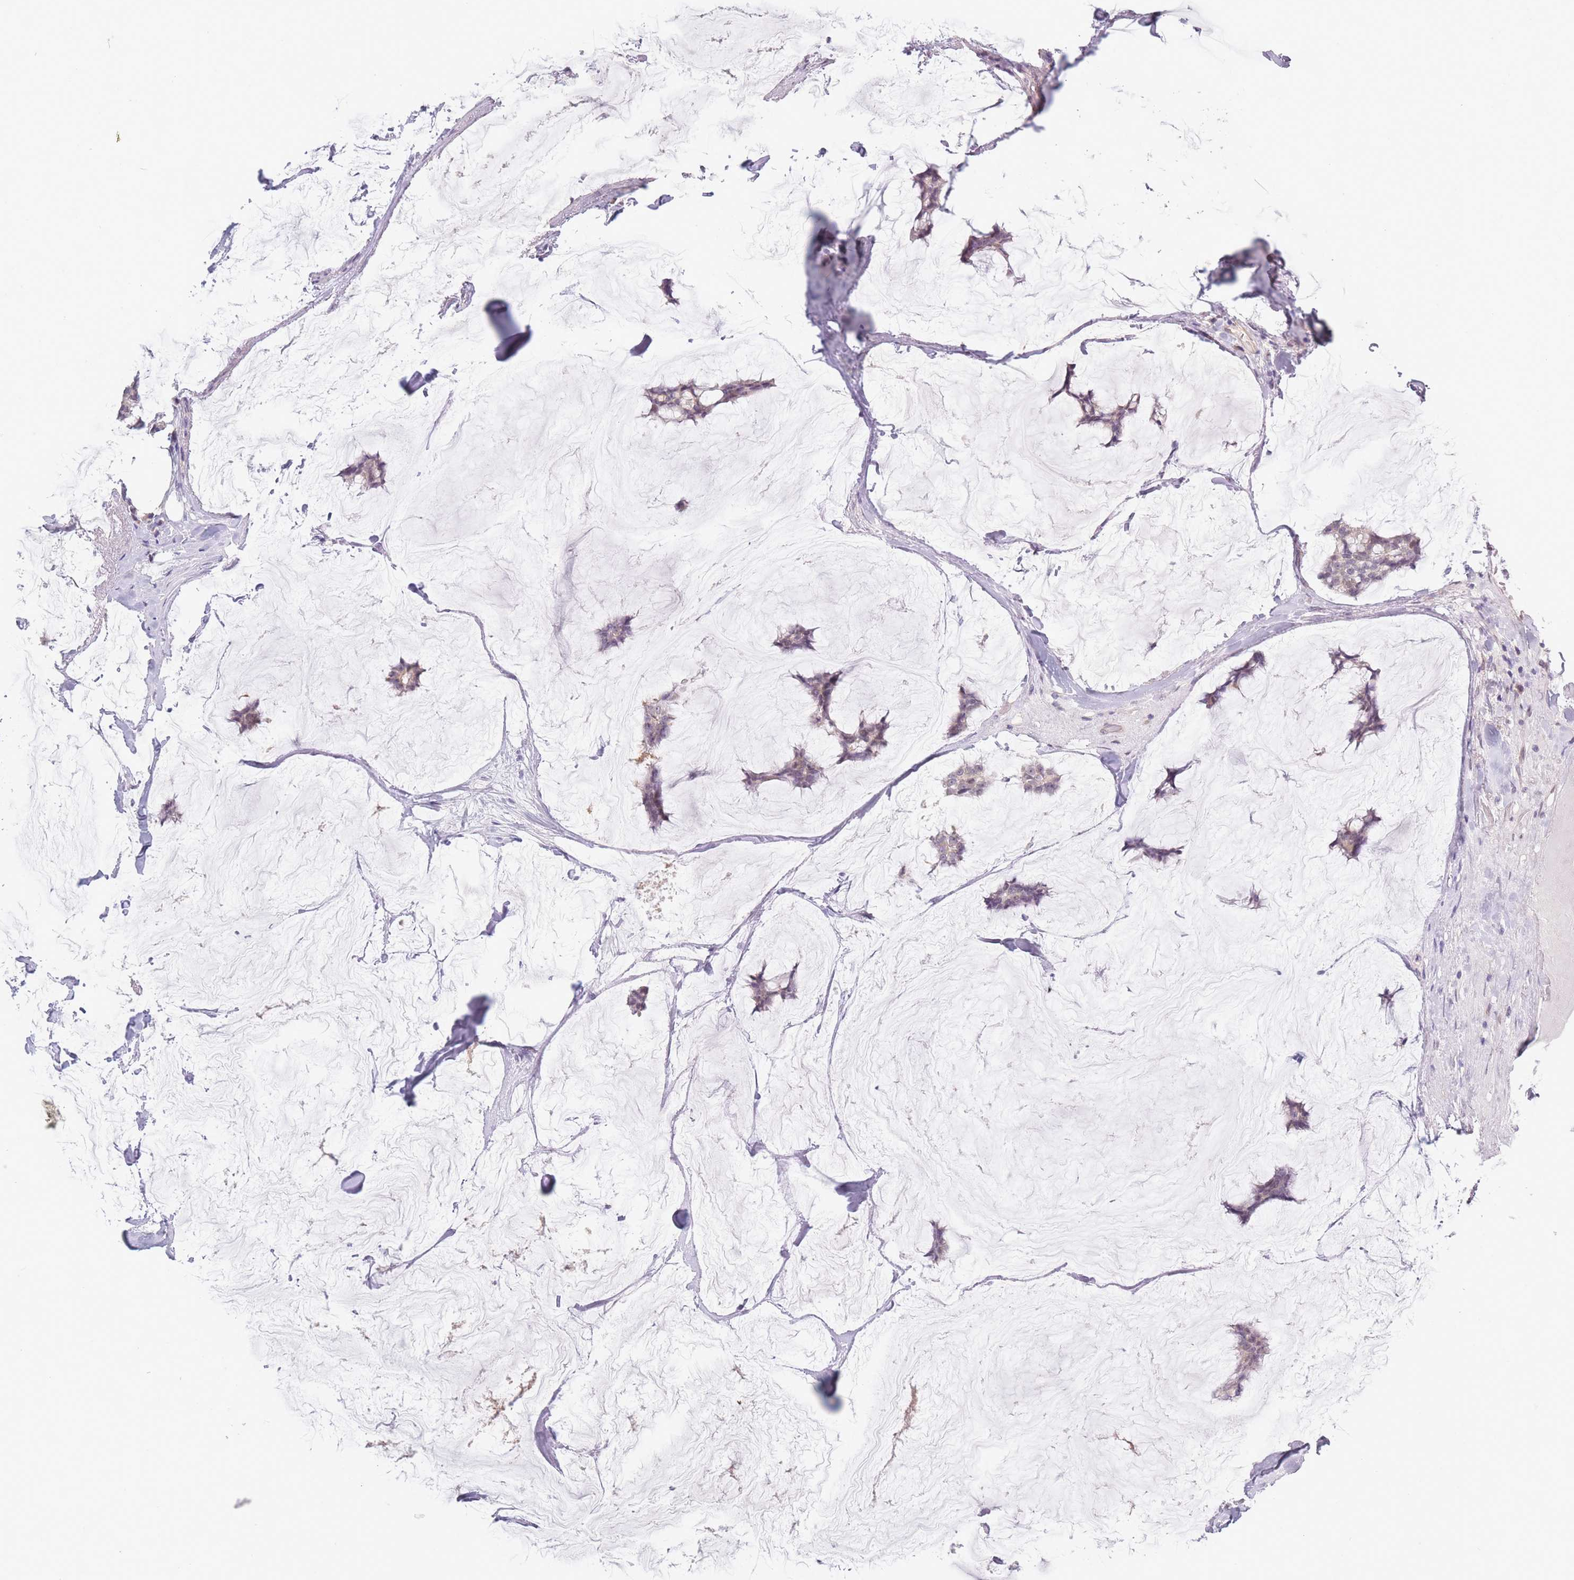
{"staining": {"intensity": "negative", "quantity": "none", "location": "none"}, "tissue": "breast cancer", "cell_type": "Tumor cells", "image_type": "cancer", "snomed": [{"axis": "morphology", "description": "Duct carcinoma"}, {"axis": "topography", "description": "Breast"}], "caption": "DAB immunohistochemical staining of breast infiltrating ductal carcinoma exhibits no significant positivity in tumor cells. Nuclei are stained in blue.", "gene": "FAM227B", "patient": {"sex": "female", "age": 93}}